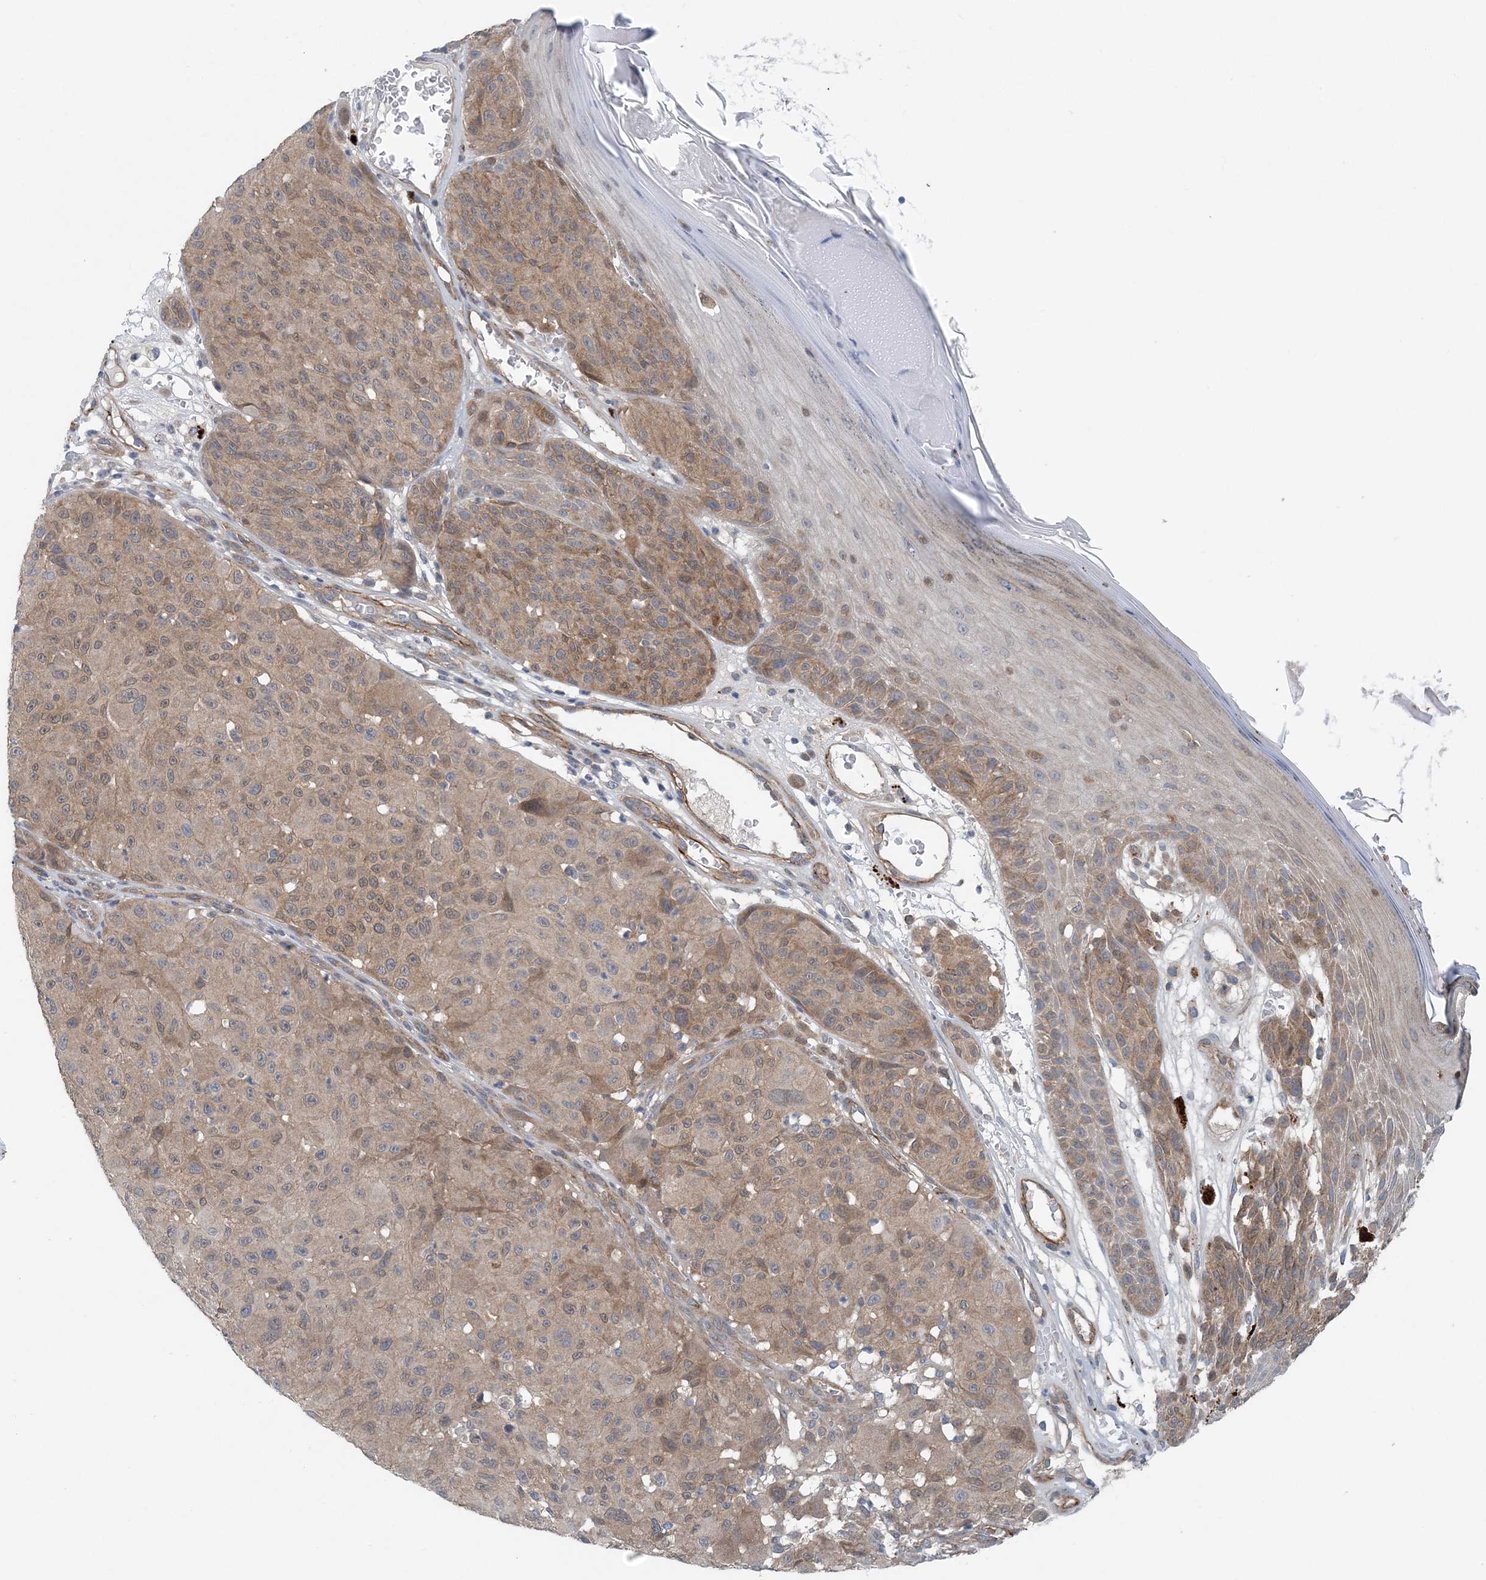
{"staining": {"intensity": "weak", "quantity": "25%-75%", "location": "cytoplasmic/membranous,nuclear"}, "tissue": "melanoma", "cell_type": "Tumor cells", "image_type": "cancer", "snomed": [{"axis": "morphology", "description": "Malignant melanoma, NOS"}, {"axis": "topography", "description": "Skin"}], "caption": "Tumor cells demonstrate low levels of weak cytoplasmic/membranous and nuclear staining in about 25%-75% of cells in human melanoma.", "gene": "HIKESHI", "patient": {"sex": "male", "age": 83}}